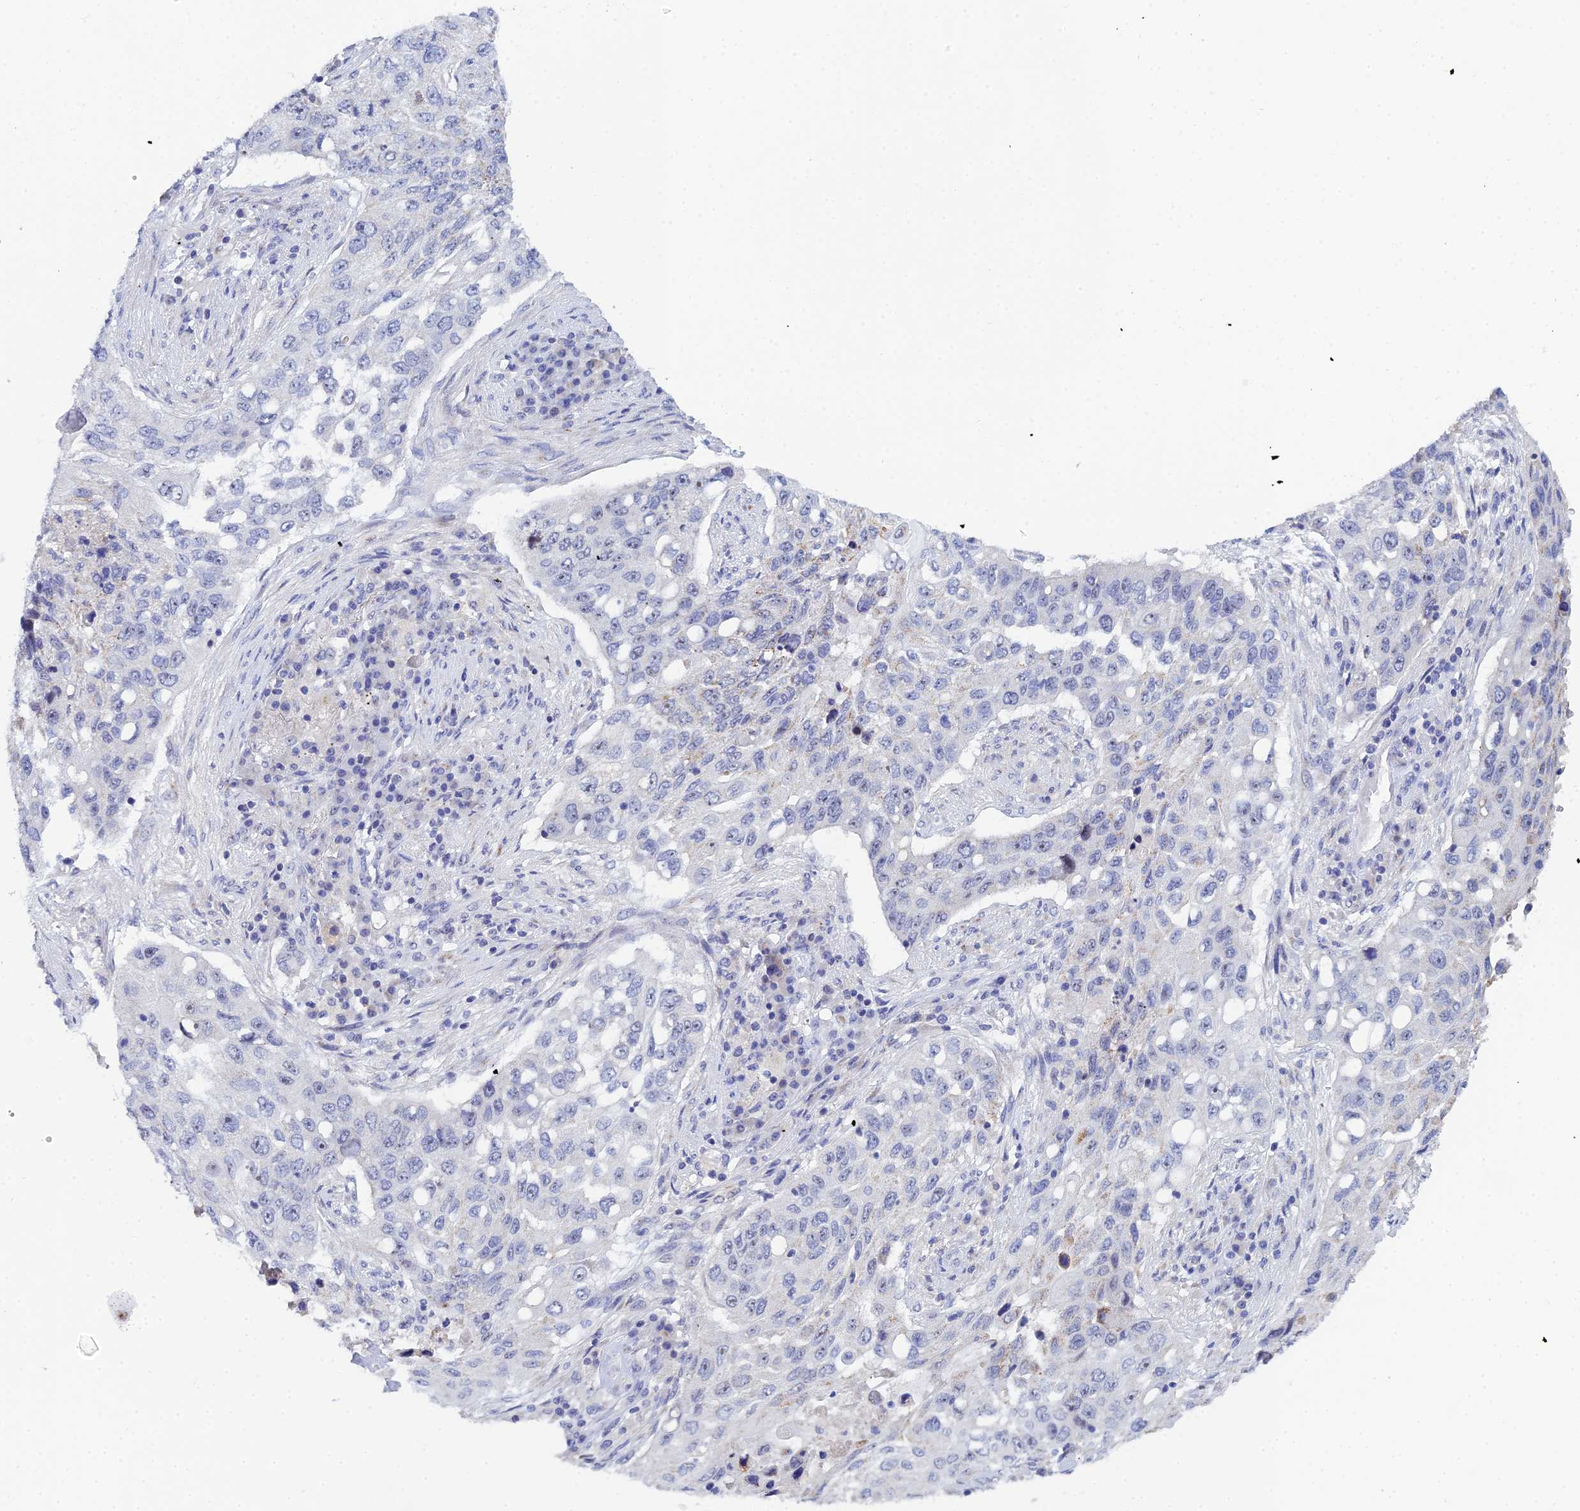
{"staining": {"intensity": "negative", "quantity": "none", "location": "none"}, "tissue": "lung cancer", "cell_type": "Tumor cells", "image_type": "cancer", "snomed": [{"axis": "morphology", "description": "Squamous cell carcinoma, NOS"}, {"axis": "topography", "description": "Lung"}], "caption": "The micrograph shows no staining of tumor cells in lung cancer.", "gene": "PLPP4", "patient": {"sex": "female", "age": 63}}